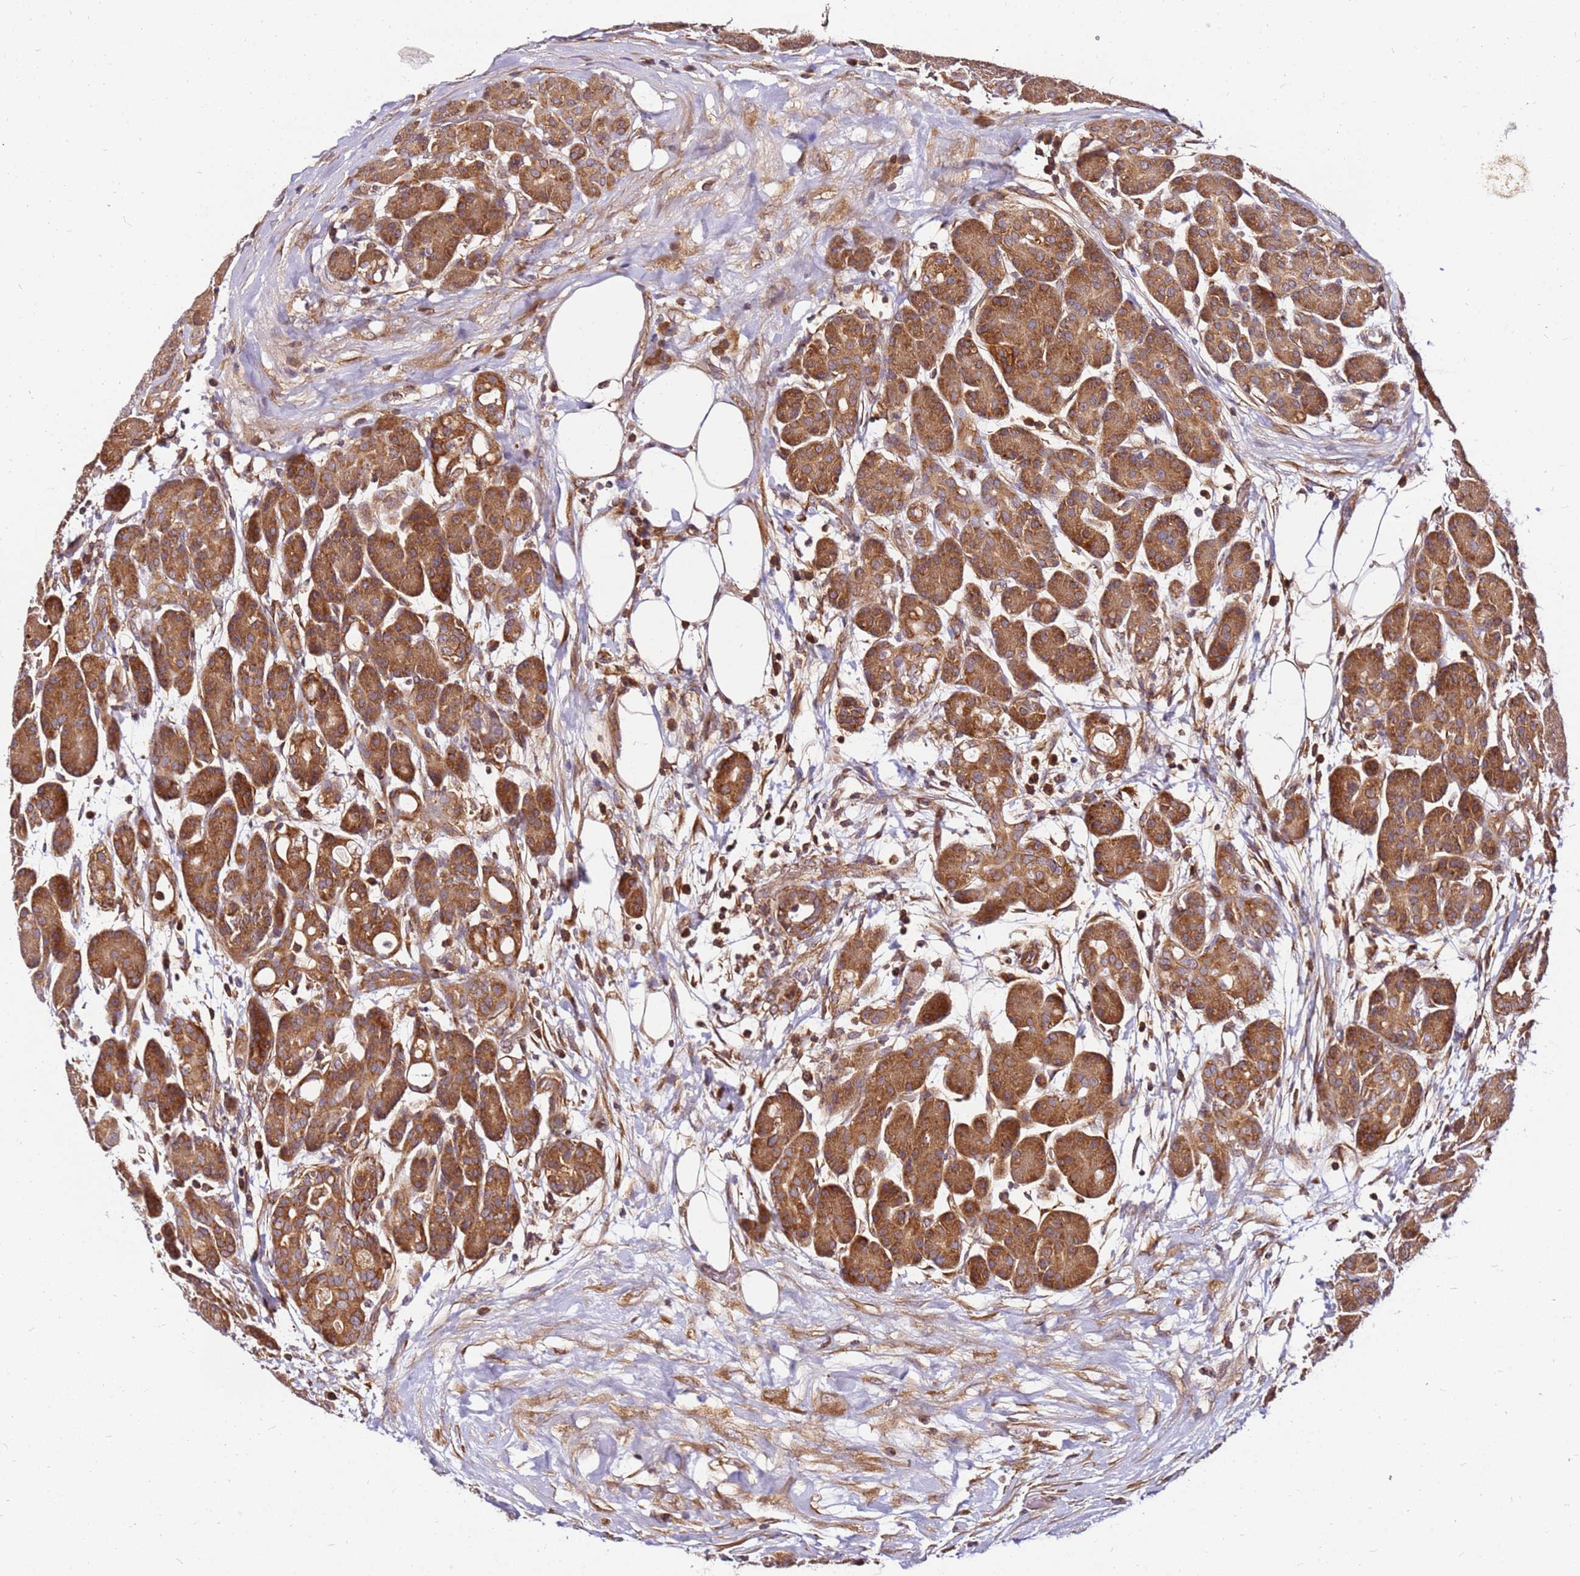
{"staining": {"intensity": "strong", "quantity": ">75%", "location": "cytoplasmic/membranous"}, "tissue": "pancreas", "cell_type": "Exocrine glandular cells", "image_type": "normal", "snomed": [{"axis": "morphology", "description": "Normal tissue, NOS"}, {"axis": "topography", "description": "Pancreas"}], "caption": "The micrograph shows immunohistochemical staining of benign pancreas. There is strong cytoplasmic/membranous expression is seen in approximately >75% of exocrine glandular cells.", "gene": "PIH1D1", "patient": {"sex": "male", "age": 63}}